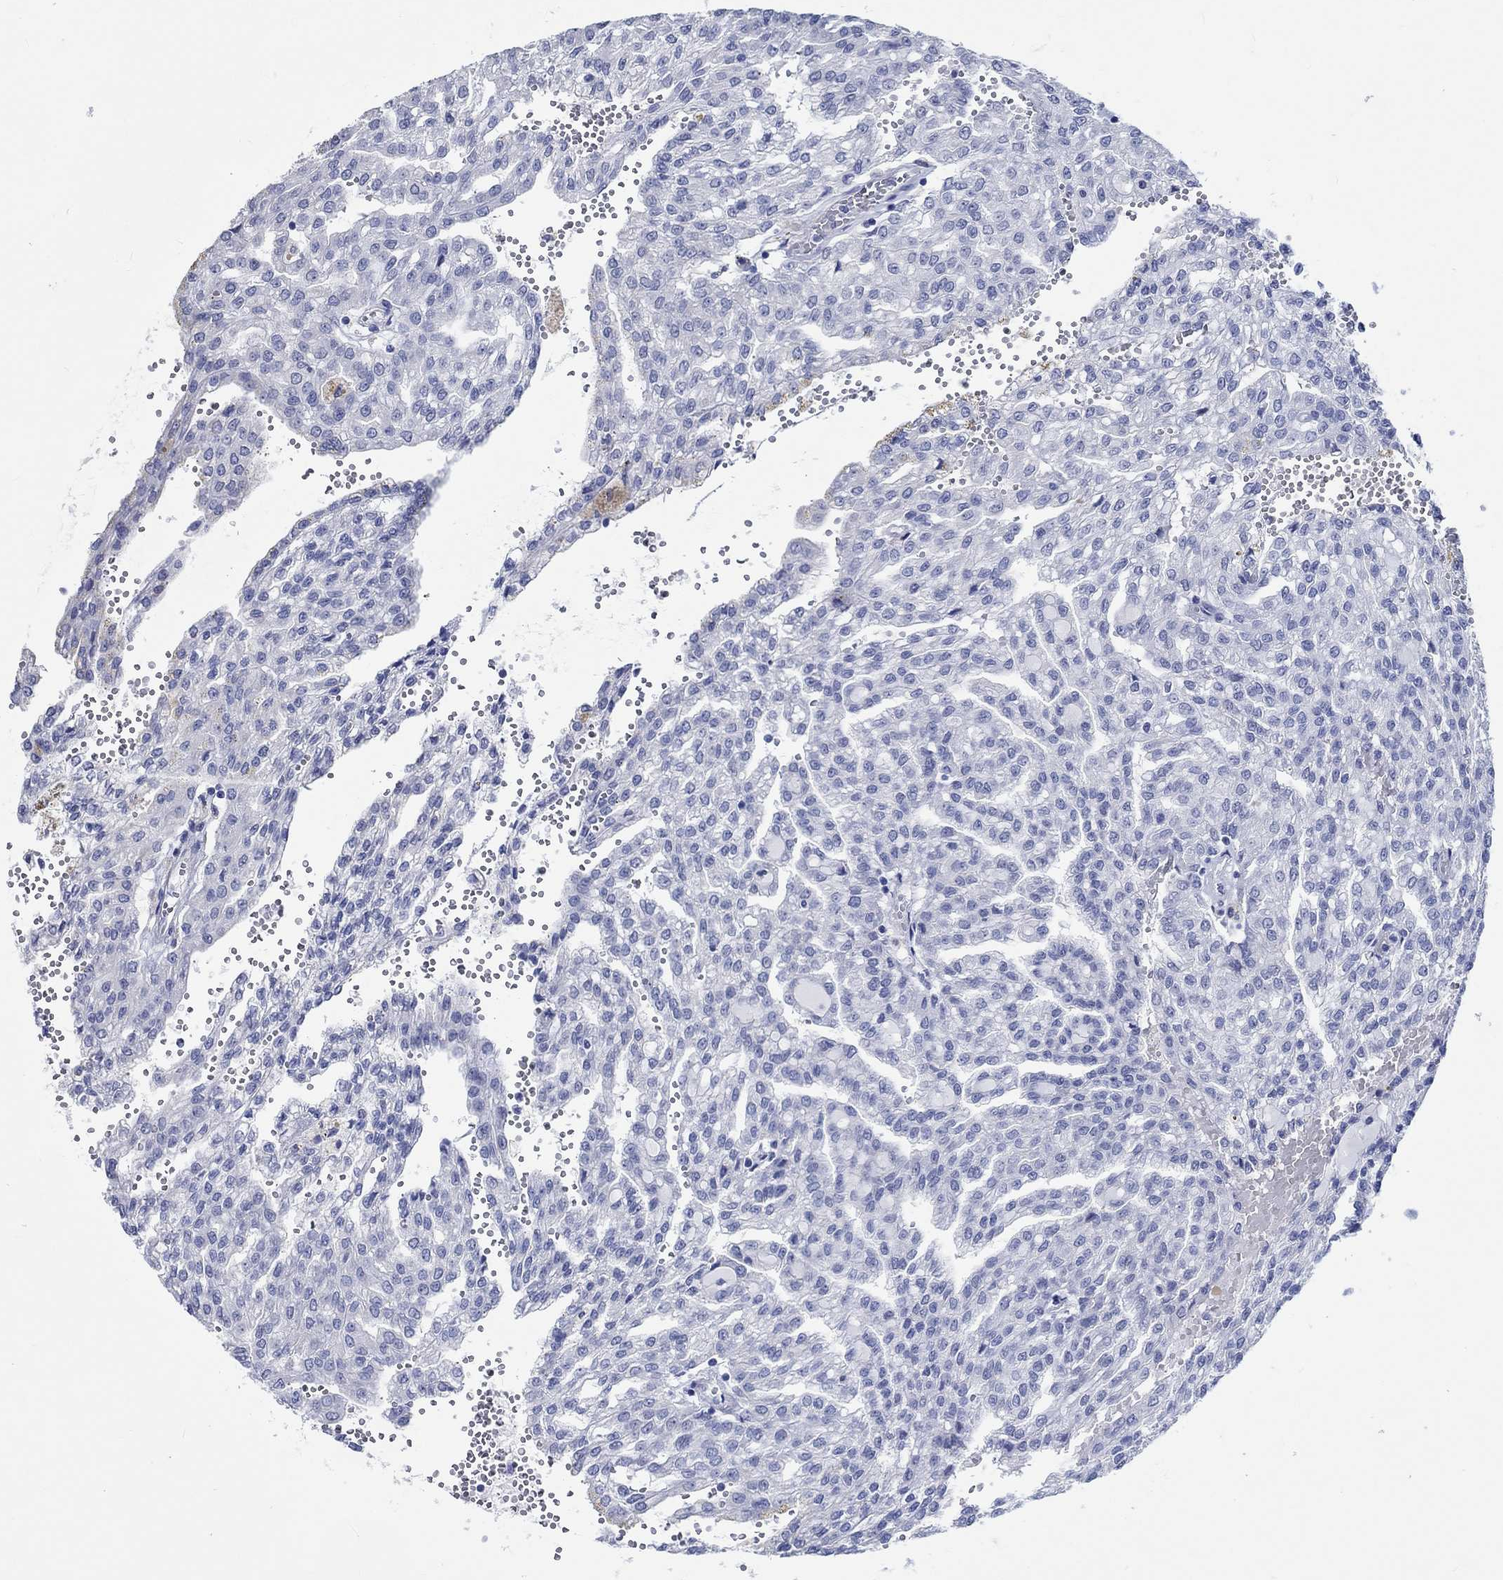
{"staining": {"intensity": "negative", "quantity": "none", "location": "none"}, "tissue": "renal cancer", "cell_type": "Tumor cells", "image_type": "cancer", "snomed": [{"axis": "morphology", "description": "Adenocarcinoma, NOS"}, {"axis": "topography", "description": "Kidney"}], "caption": "Renal cancer was stained to show a protein in brown. There is no significant positivity in tumor cells.", "gene": "C4orf47", "patient": {"sex": "male", "age": 63}}